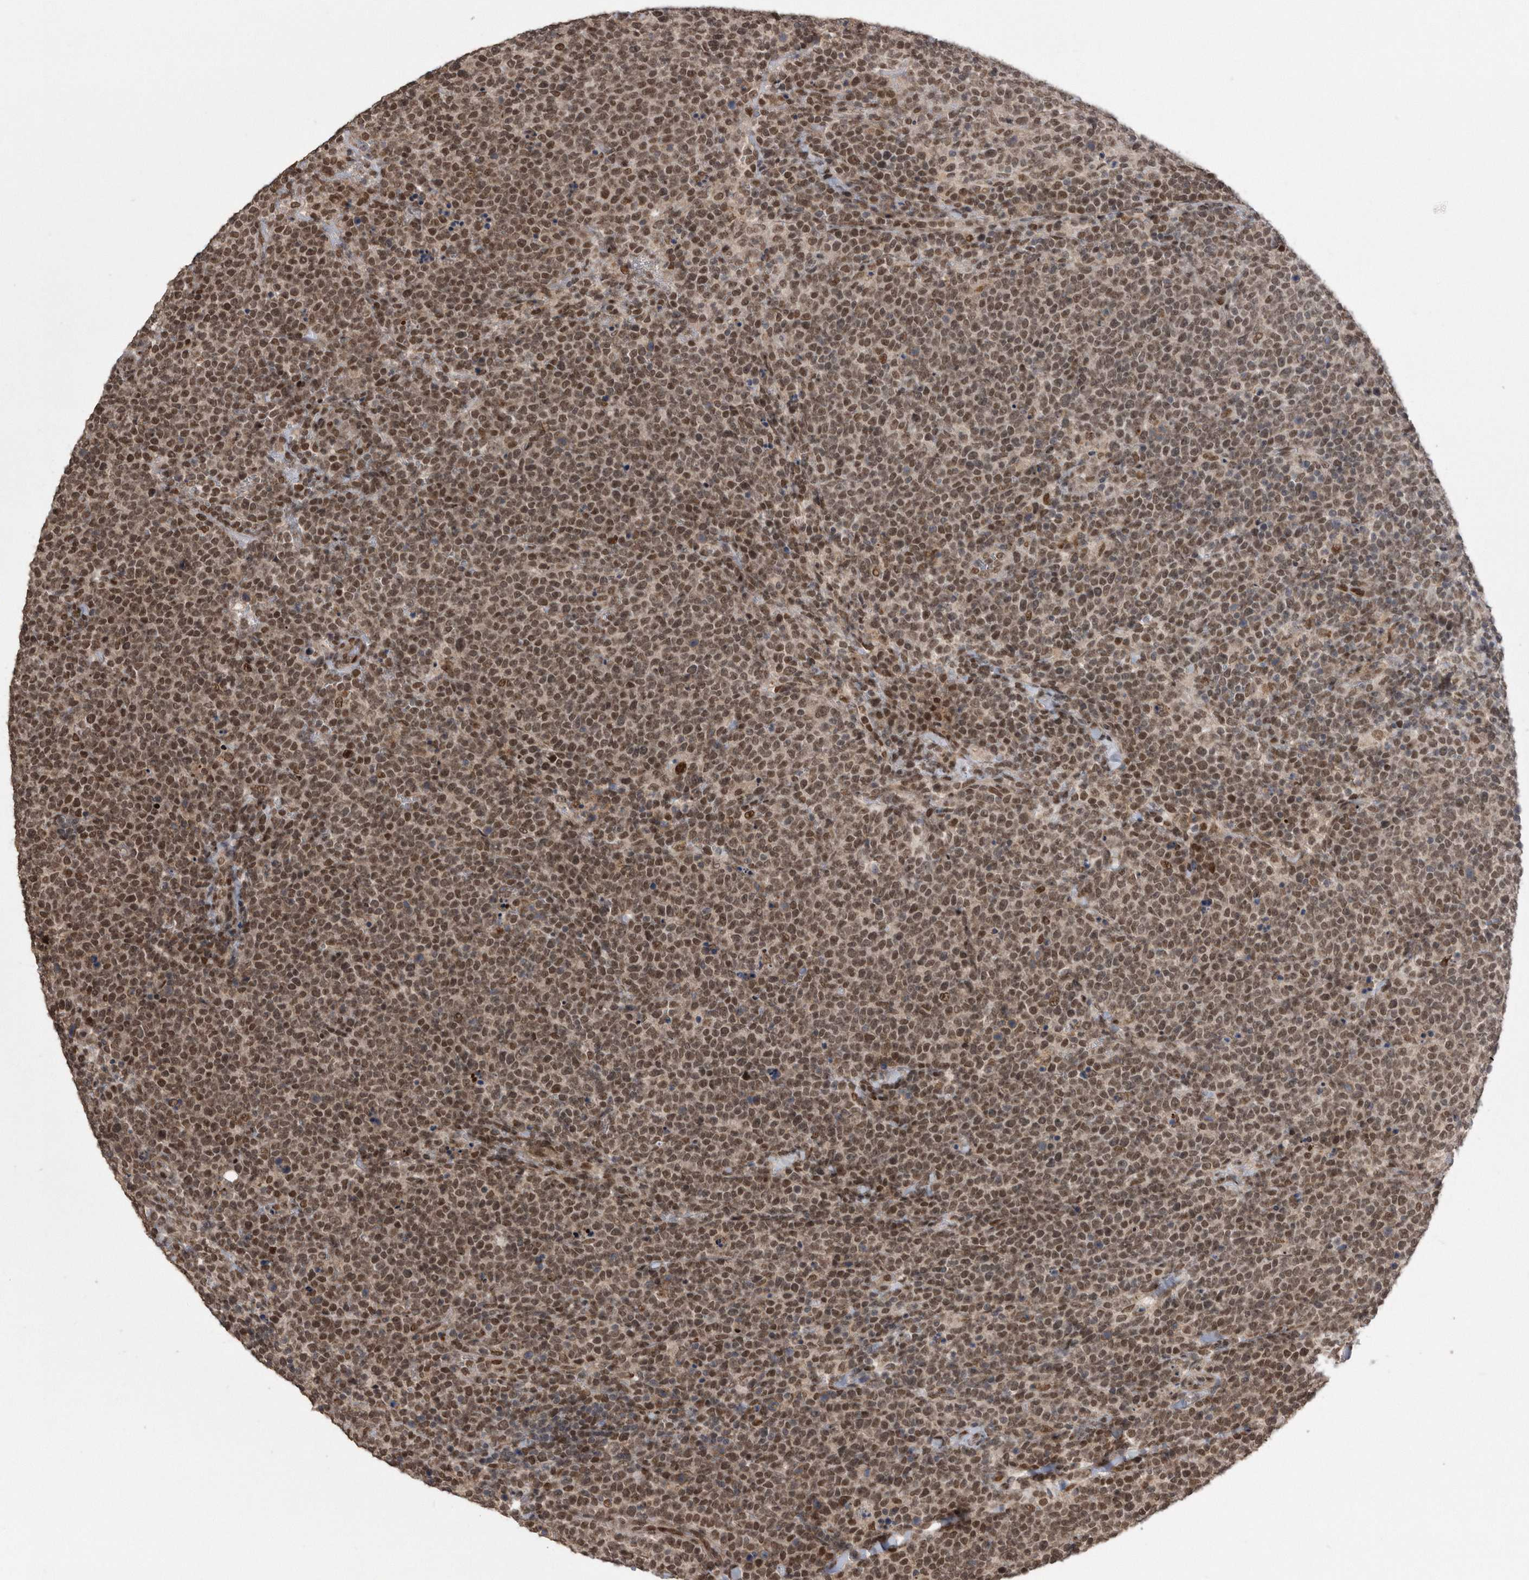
{"staining": {"intensity": "moderate", "quantity": ">75%", "location": "nuclear"}, "tissue": "lymphoma", "cell_type": "Tumor cells", "image_type": "cancer", "snomed": [{"axis": "morphology", "description": "Malignant lymphoma, non-Hodgkin's type, High grade"}, {"axis": "topography", "description": "Lymph node"}], "caption": "This image demonstrates immunohistochemistry staining of lymphoma, with medium moderate nuclear positivity in about >75% of tumor cells.", "gene": "TDRD3", "patient": {"sex": "male", "age": 61}}